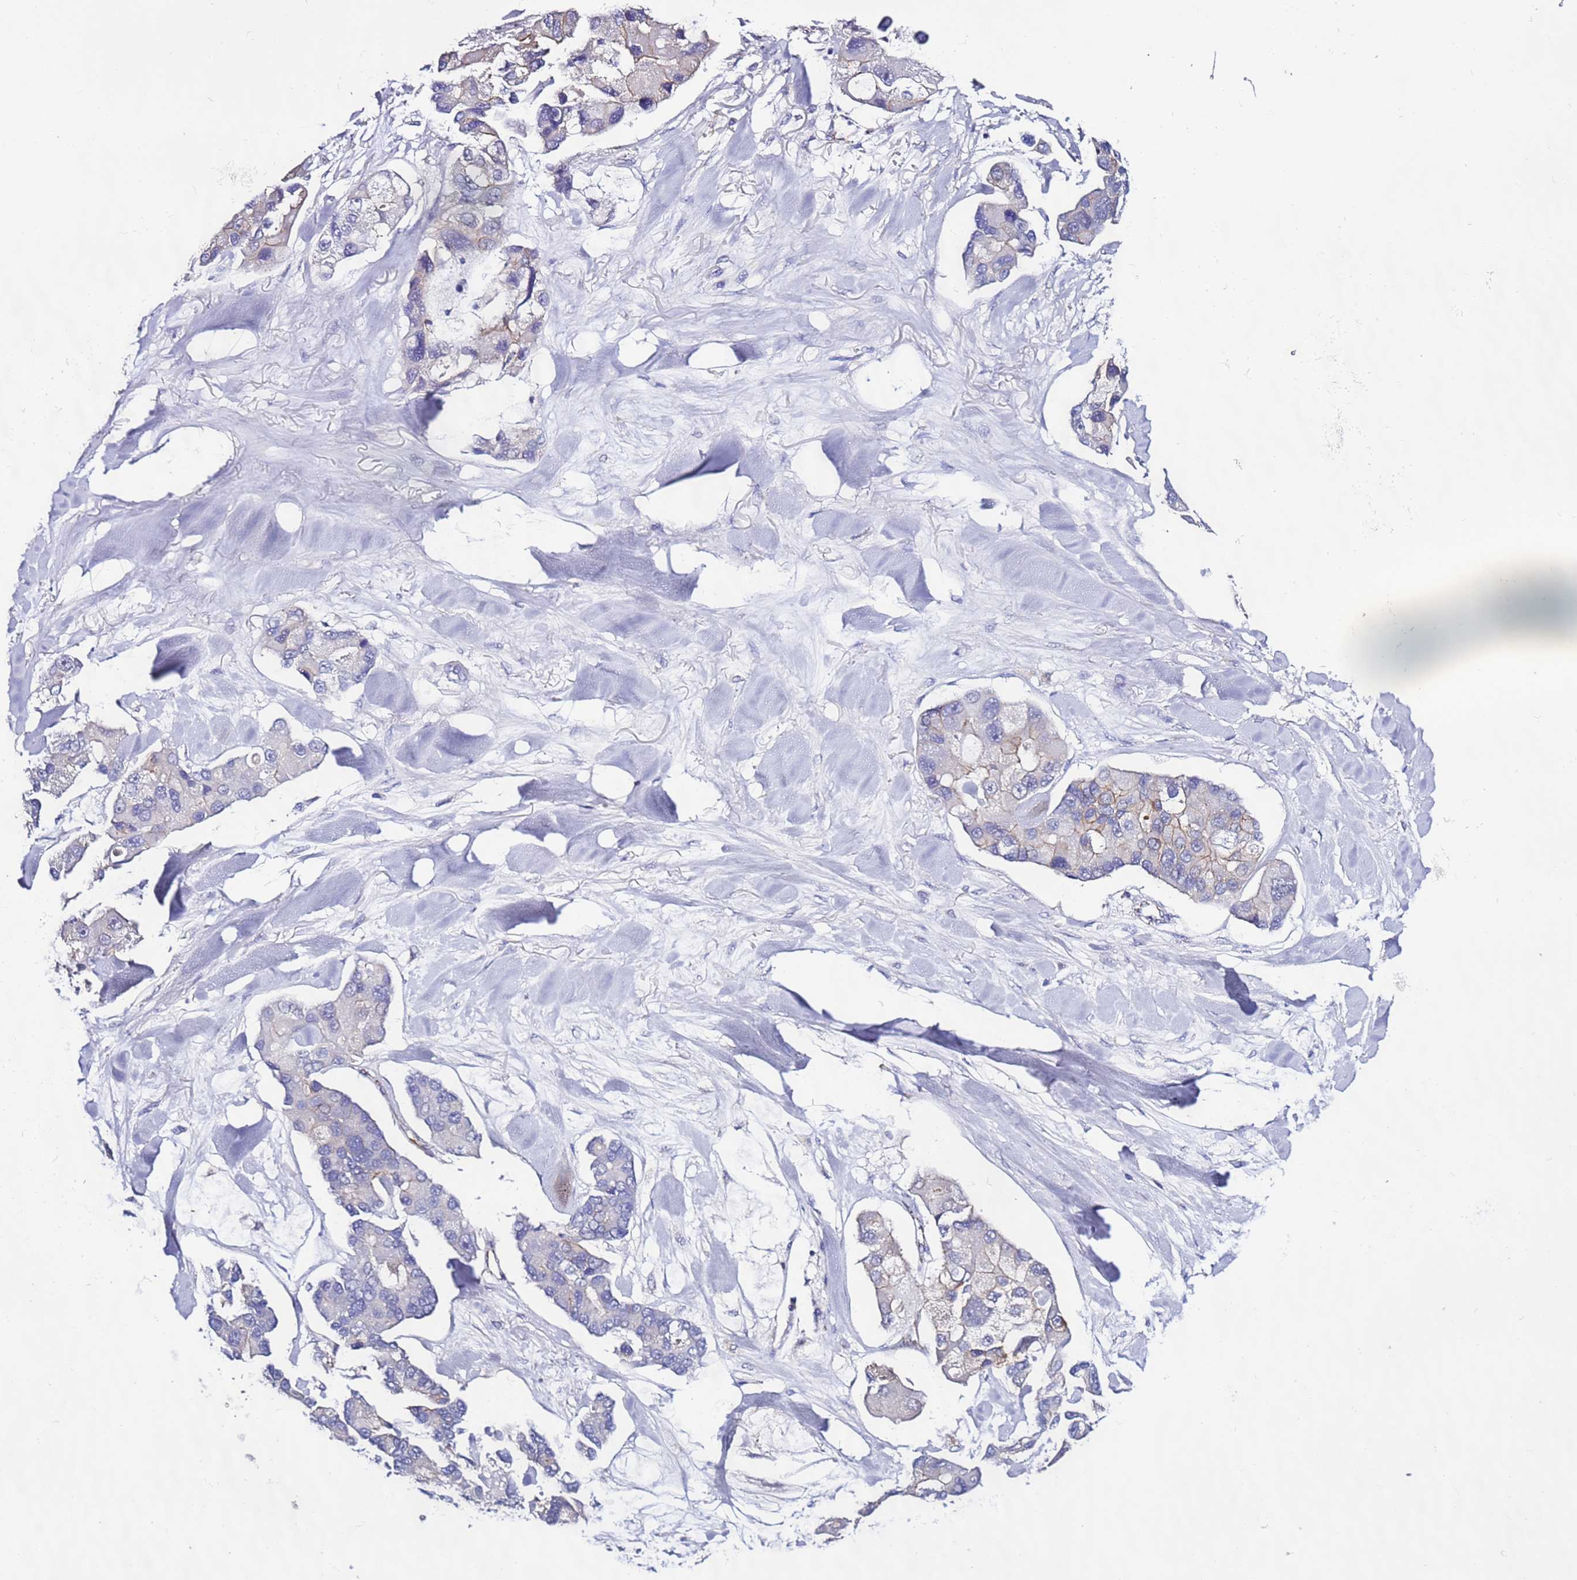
{"staining": {"intensity": "moderate", "quantity": "<25%", "location": "cytoplasmic/membranous"}, "tissue": "lung cancer", "cell_type": "Tumor cells", "image_type": "cancer", "snomed": [{"axis": "morphology", "description": "Adenocarcinoma, NOS"}, {"axis": "topography", "description": "Lung"}], "caption": "A photomicrograph of lung cancer (adenocarcinoma) stained for a protein exhibits moderate cytoplasmic/membranous brown staining in tumor cells.", "gene": "TENM3", "patient": {"sex": "female", "age": 54}}